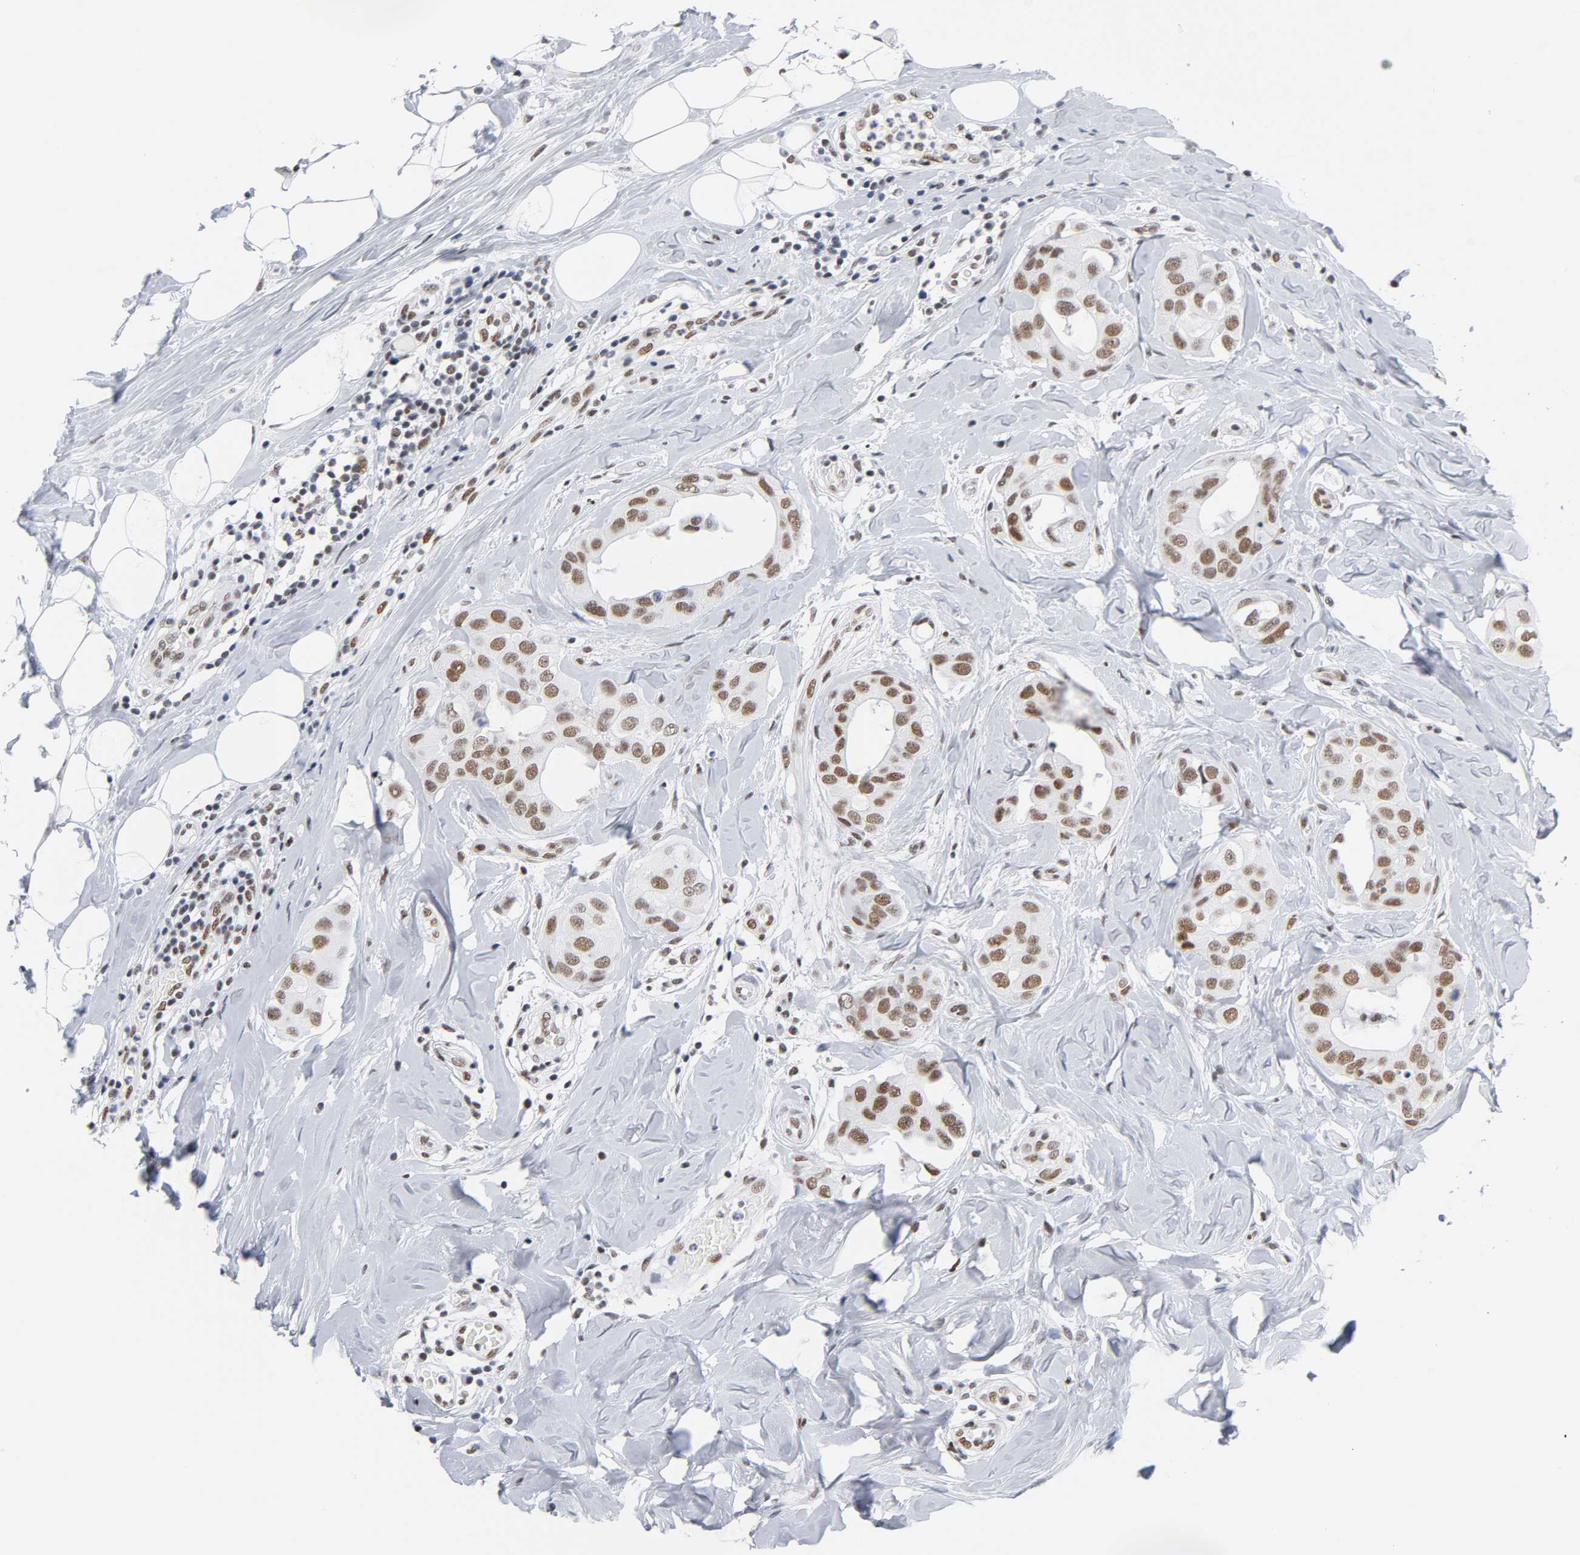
{"staining": {"intensity": "moderate", "quantity": ">75%", "location": "nuclear"}, "tissue": "breast cancer", "cell_type": "Tumor cells", "image_type": "cancer", "snomed": [{"axis": "morphology", "description": "Duct carcinoma"}, {"axis": "topography", "description": "Breast"}], "caption": "Immunohistochemistry (IHC) image of human breast cancer (infiltrating ductal carcinoma) stained for a protein (brown), which displays medium levels of moderate nuclear expression in about >75% of tumor cells.", "gene": "CSTF2", "patient": {"sex": "female", "age": 40}}